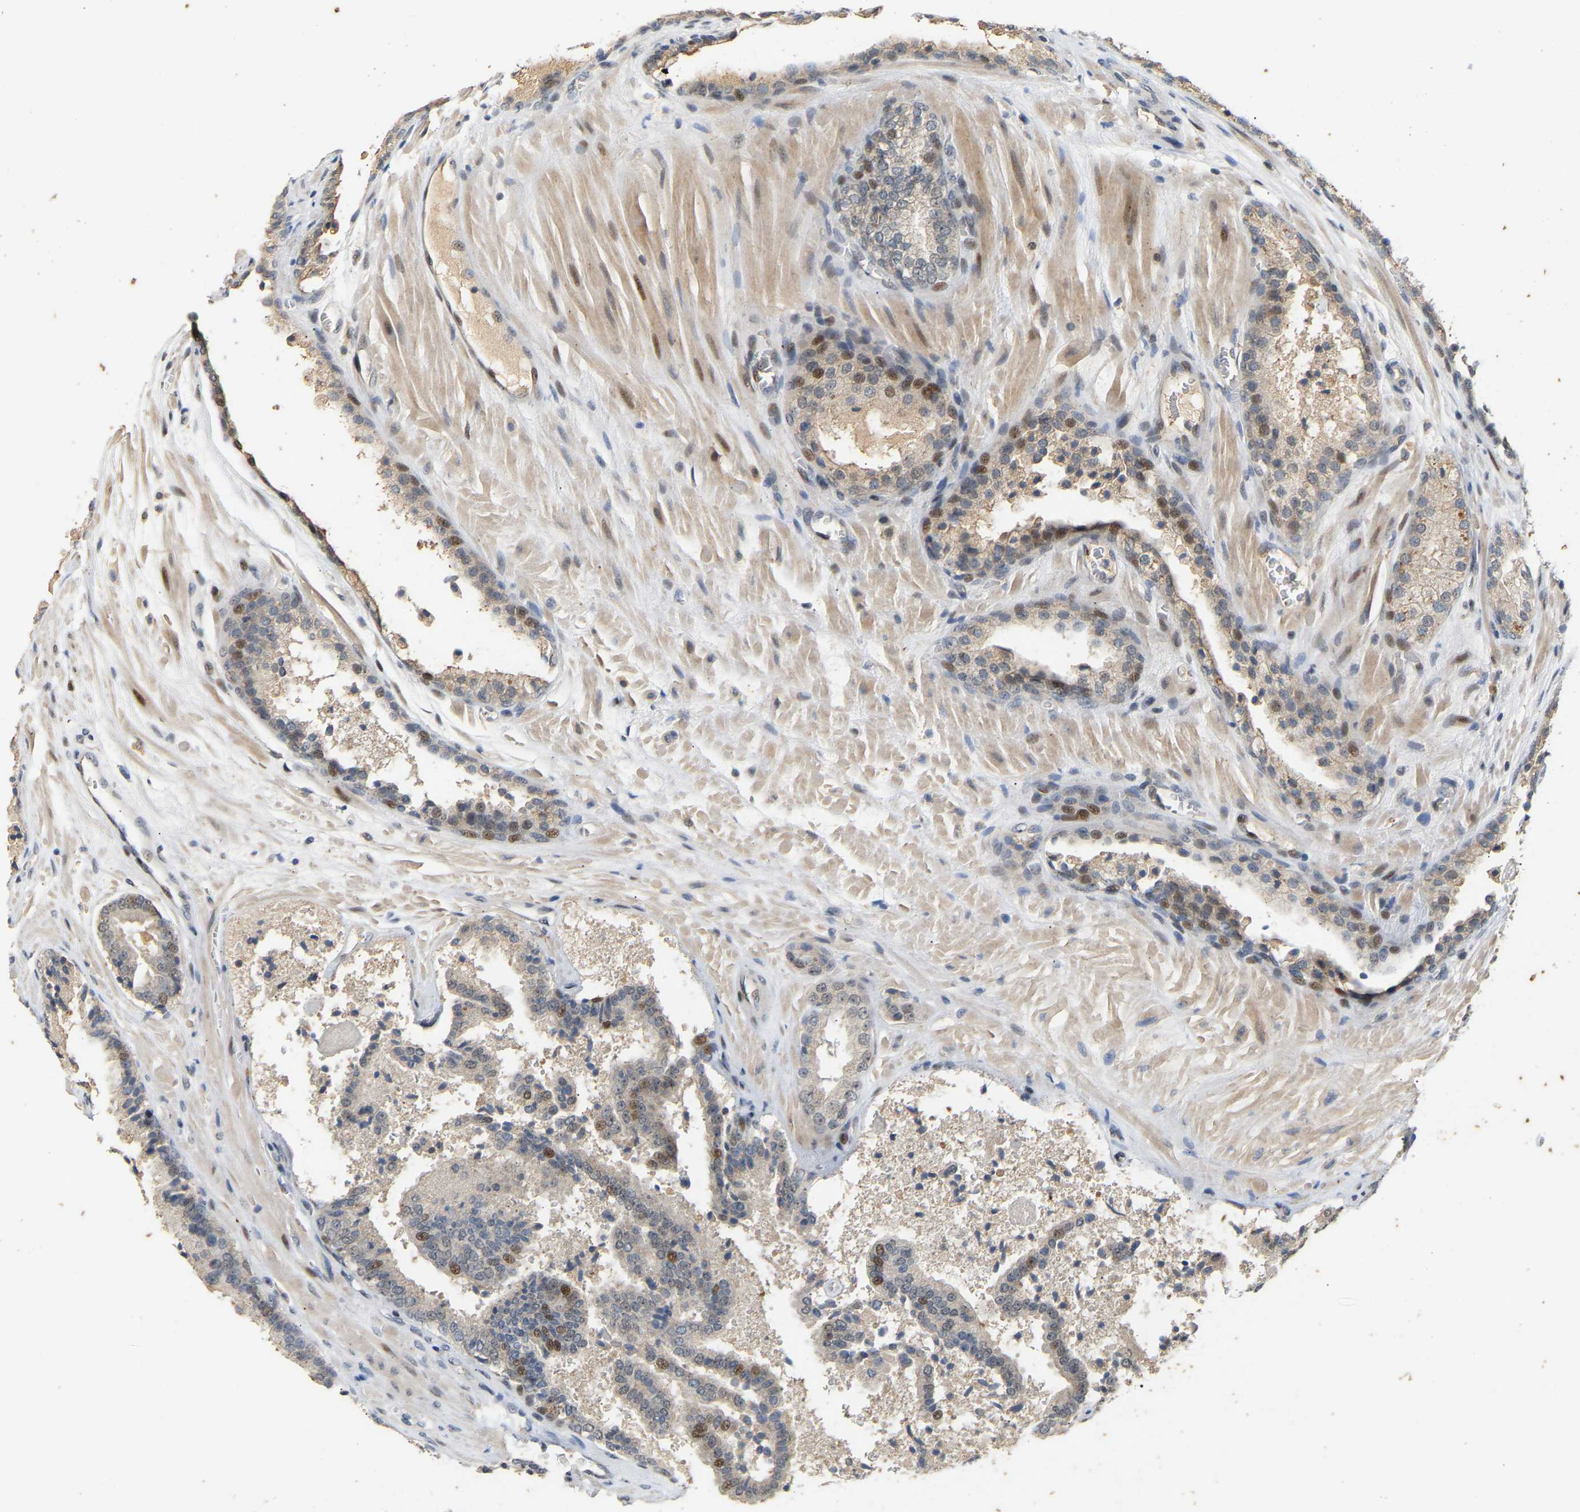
{"staining": {"intensity": "moderate", "quantity": "<25%", "location": "cytoplasmic/membranous,nuclear"}, "tissue": "prostate cancer", "cell_type": "Tumor cells", "image_type": "cancer", "snomed": [{"axis": "morphology", "description": "Adenocarcinoma, High grade"}, {"axis": "topography", "description": "Prostate"}], "caption": "Protein expression analysis of prostate cancer (high-grade adenocarcinoma) reveals moderate cytoplasmic/membranous and nuclear staining in about <25% of tumor cells.", "gene": "PTPN4", "patient": {"sex": "male", "age": 65}}